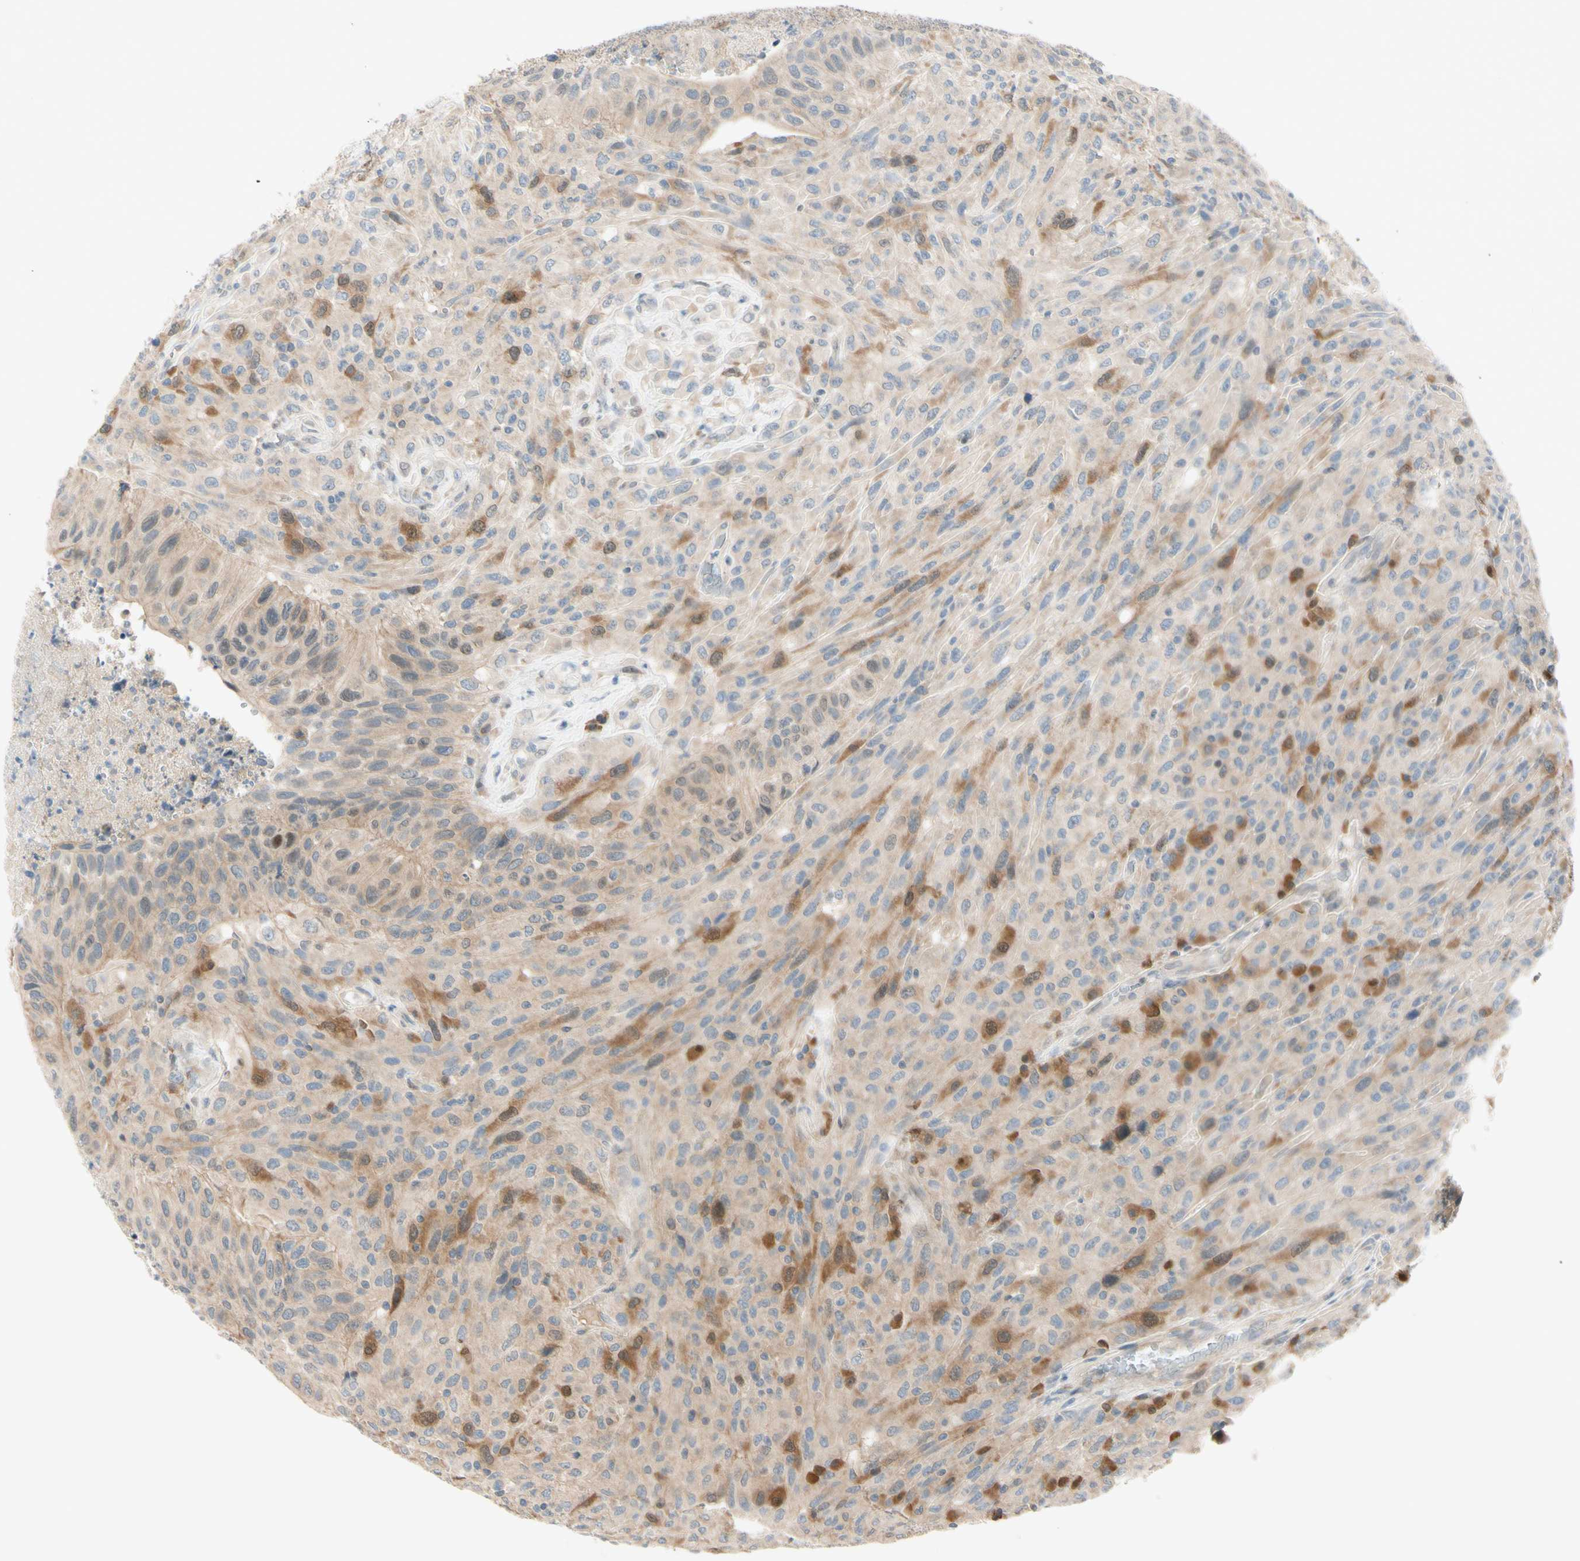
{"staining": {"intensity": "moderate", "quantity": "25%-75%", "location": "cytoplasmic/membranous,nuclear"}, "tissue": "urothelial cancer", "cell_type": "Tumor cells", "image_type": "cancer", "snomed": [{"axis": "morphology", "description": "Urothelial carcinoma, High grade"}, {"axis": "topography", "description": "Urinary bladder"}], "caption": "DAB (3,3'-diaminobenzidine) immunohistochemical staining of human urothelial cancer displays moderate cytoplasmic/membranous and nuclear protein expression in approximately 25%-75% of tumor cells. (DAB = brown stain, brightfield microscopy at high magnification).", "gene": "PTTG1", "patient": {"sex": "male", "age": 66}}